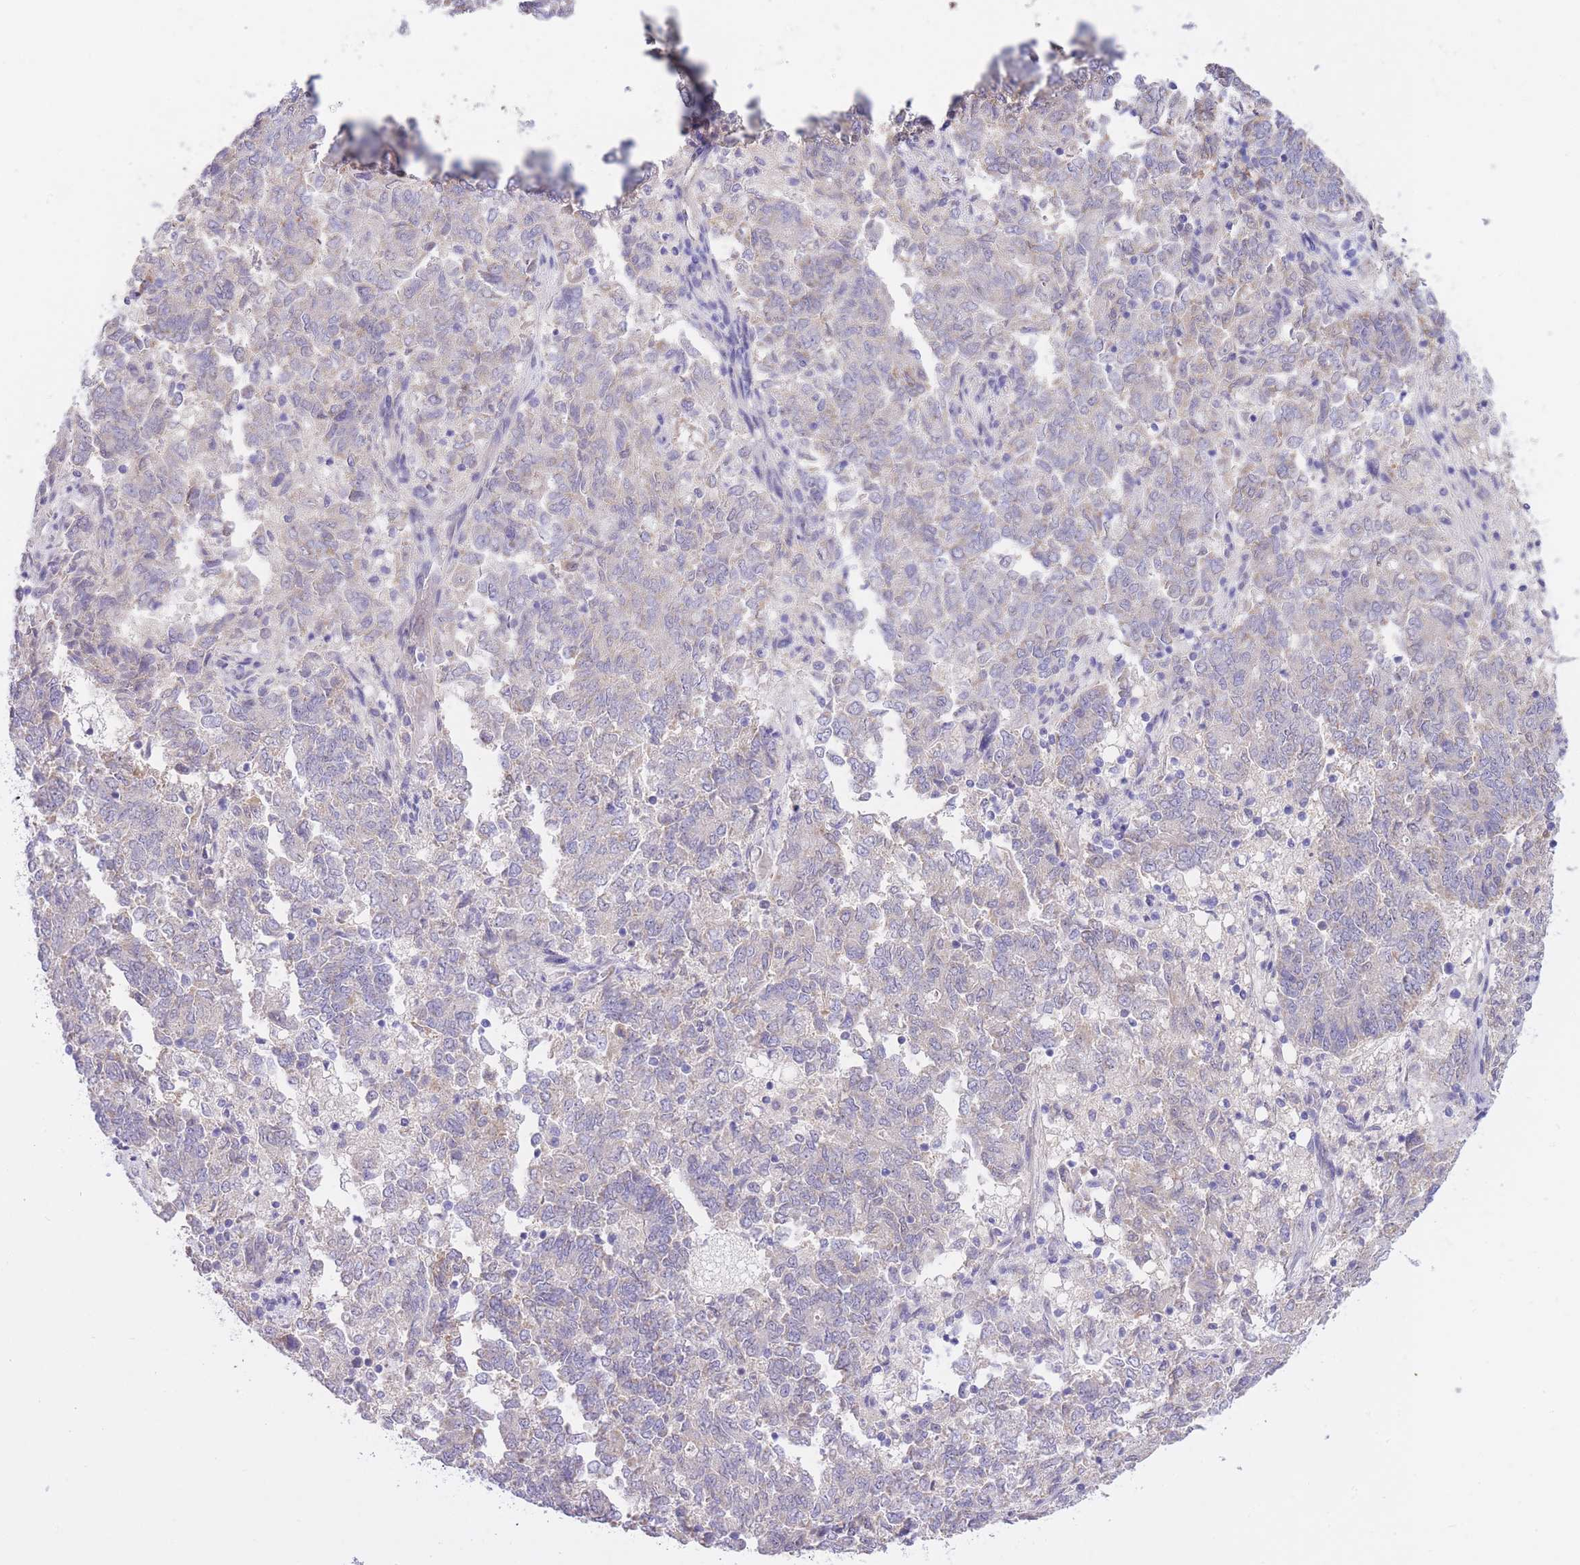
{"staining": {"intensity": "negative", "quantity": "none", "location": "none"}, "tissue": "endometrial cancer", "cell_type": "Tumor cells", "image_type": "cancer", "snomed": [{"axis": "morphology", "description": "Adenocarcinoma, NOS"}, {"axis": "topography", "description": "Endometrium"}], "caption": "A micrograph of human endometrial cancer (adenocarcinoma) is negative for staining in tumor cells. (DAB (3,3'-diaminobenzidine) IHC, high magnification).", "gene": "PGM1", "patient": {"sex": "female", "age": 80}}